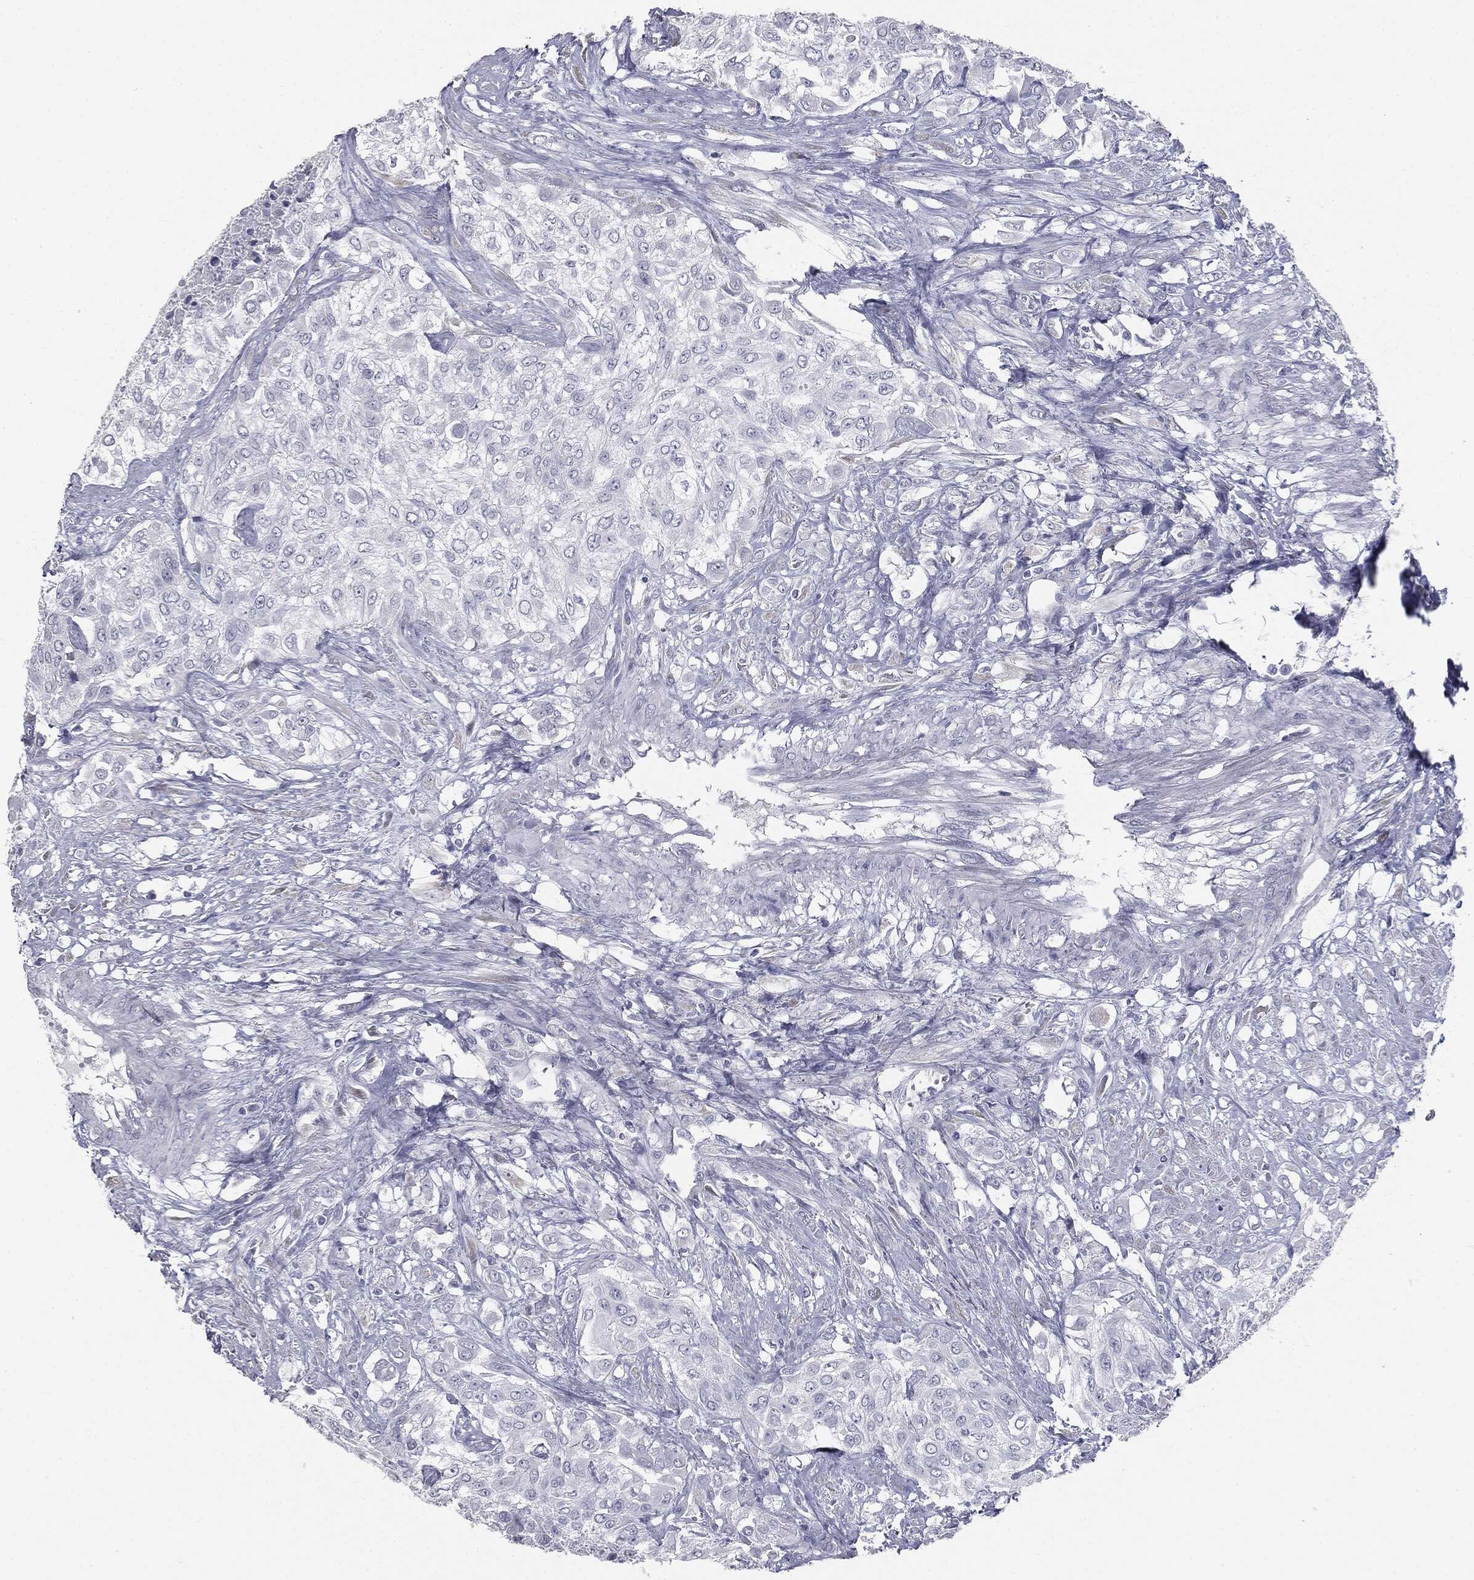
{"staining": {"intensity": "negative", "quantity": "none", "location": "none"}, "tissue": "urothelial cancer", "cell_type": "Tumor cells", "image_type": "cancer", "snomed": [{"axis": "morphology", "description": "Urothelial carcinoma, High grade"}, {"axis": "topography", "description": "Urinary bladder"}], "caption": "Immunohistochemical staining of urothelial cancer displays no significant expression in tumor cells.", "gene": "MUC5AC", "patient": {"sex": "male", "age": 57}}